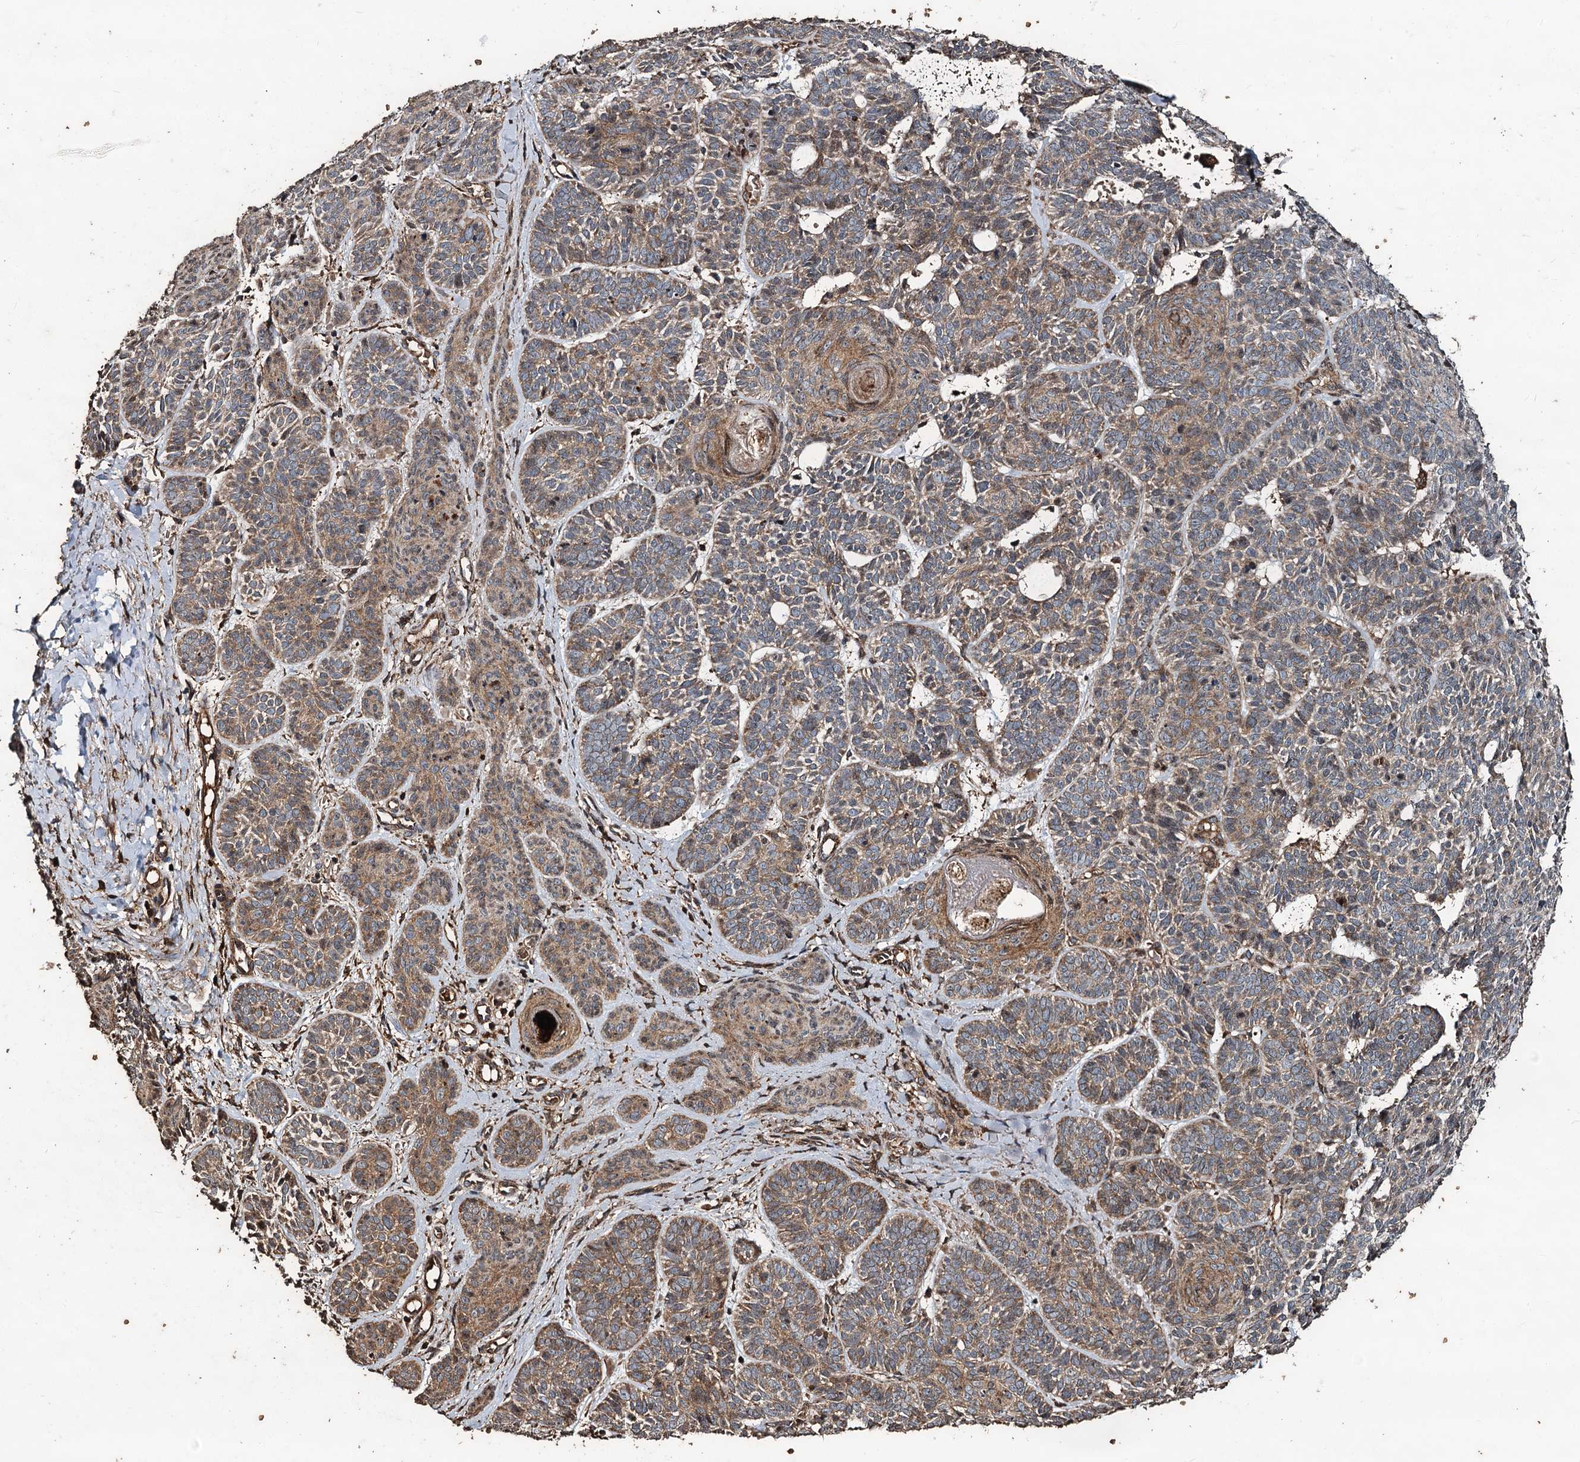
{"staining": {"intensity": "weak", "quantity": "25%-75%", "location": "cytoplasmic/membranous"}, "tissue": "skin cancer", "cell_type": "Tumor cells", "image_type": "cancer", "snomed": [{"axis": "morphology", "description": "Basal cell carcinoma"}, {"axis": "topography", "description": "Skin"}], "caption": "Skin cancer (basal cell carcinoma) tissue demonstrates weak cytoplasmic/membranous expression in approximately 25%-75% of tumor cells, visualized by immunohistochemistry.", "gene": "NOTCH2NLA", "patient": {"sex": "male", "age": 85}}